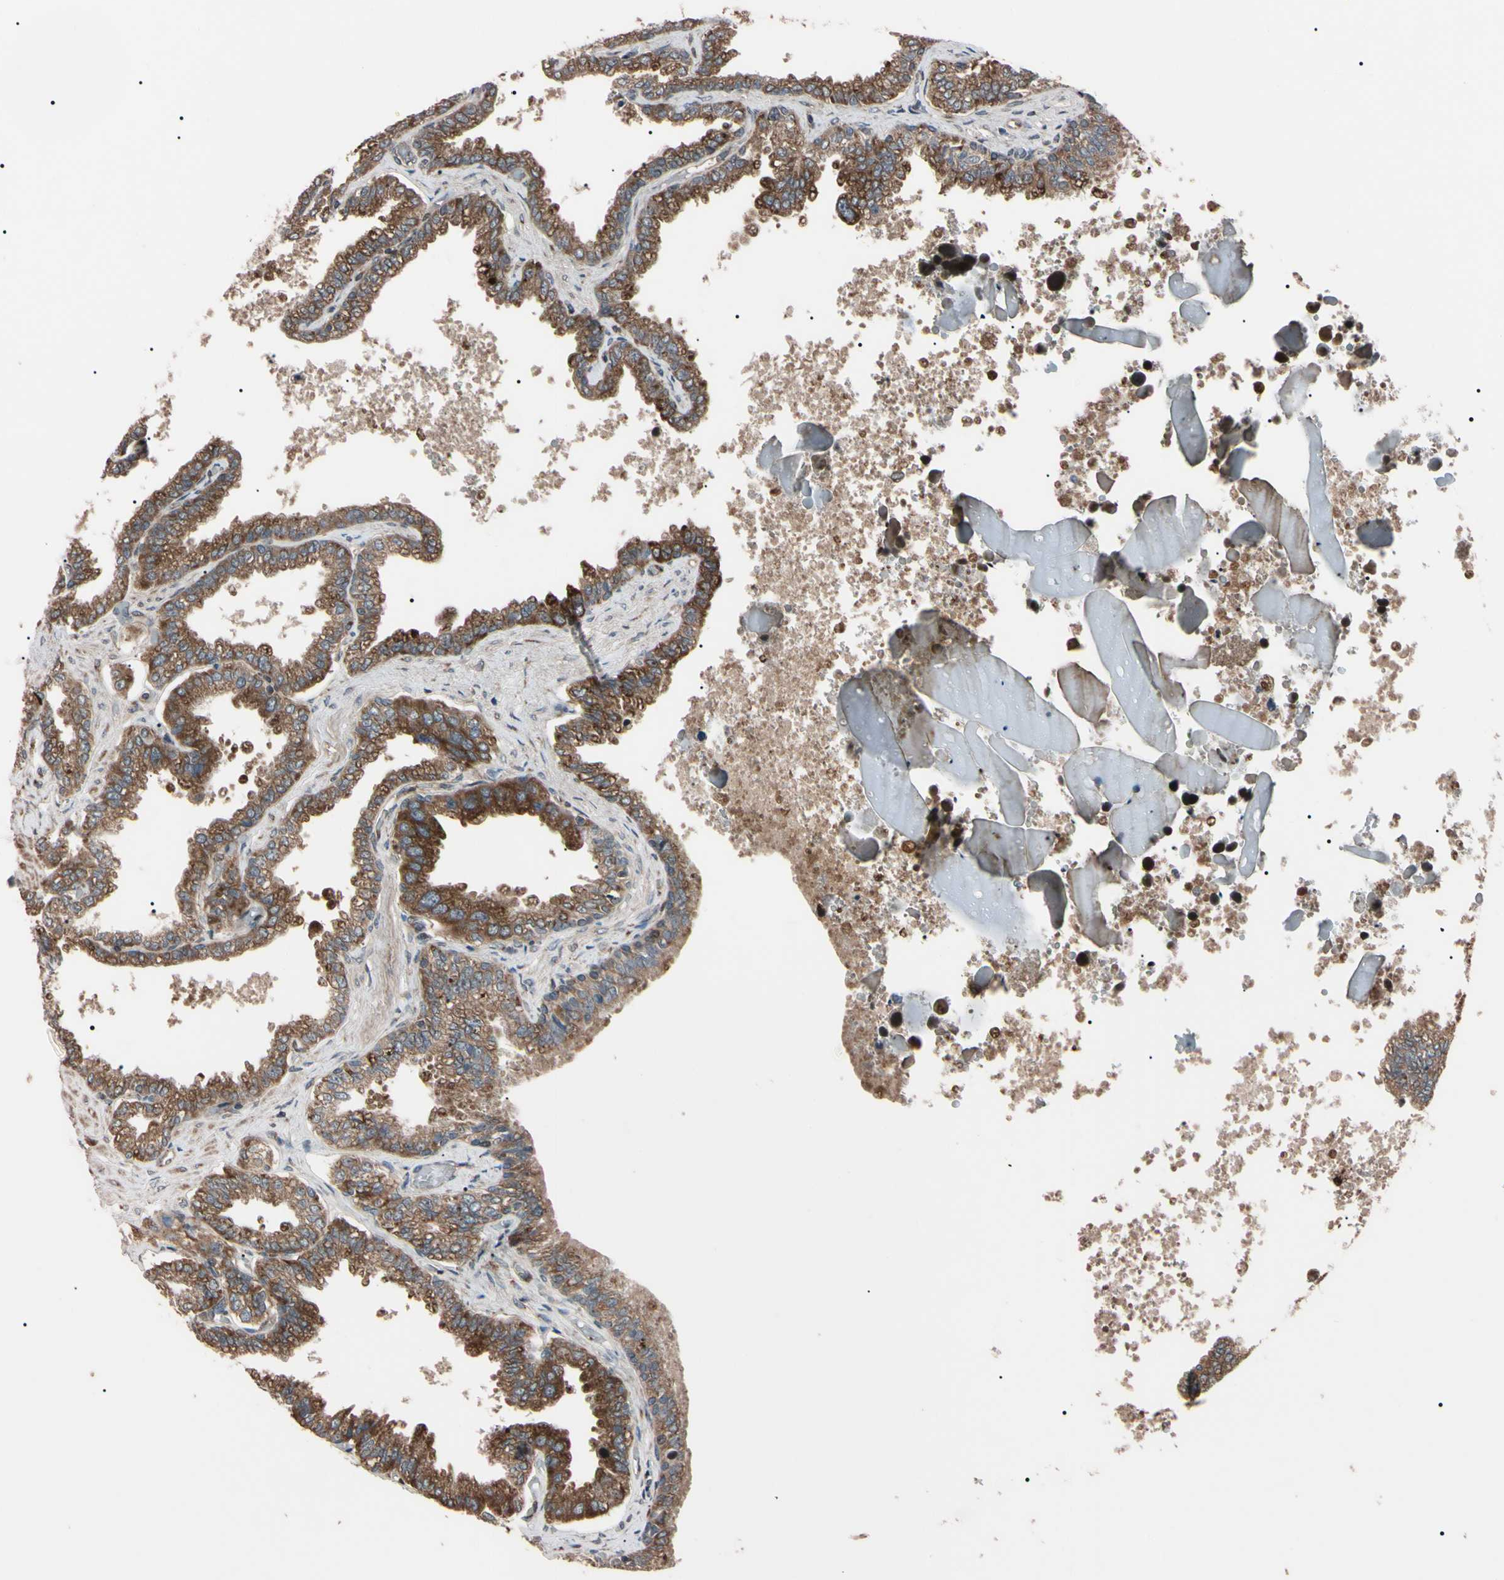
{"staining": {"intensity": "strong", "quantity": ">75%", "location": "cytoplasmic/membranous"}, "tissue": "seminal vesicle", "cell_type": "Glandular cells", "image_type": "normal", "snomed": [{"axis": "morphology", "description": "Normal tissue, NOS"}, {"axis": "topography", "description": "Seminal veicle"}], "caption": "DAB (3,3'-diaminobenzidine) immunohistochemical staining of unremarkable seminal vesicle exhibits strong cytoplasmic/membranous protein staining in about >75% of glandular cells.", "gene": "GUCY1B1", "patient": {"sex": "male", "age": 46}}